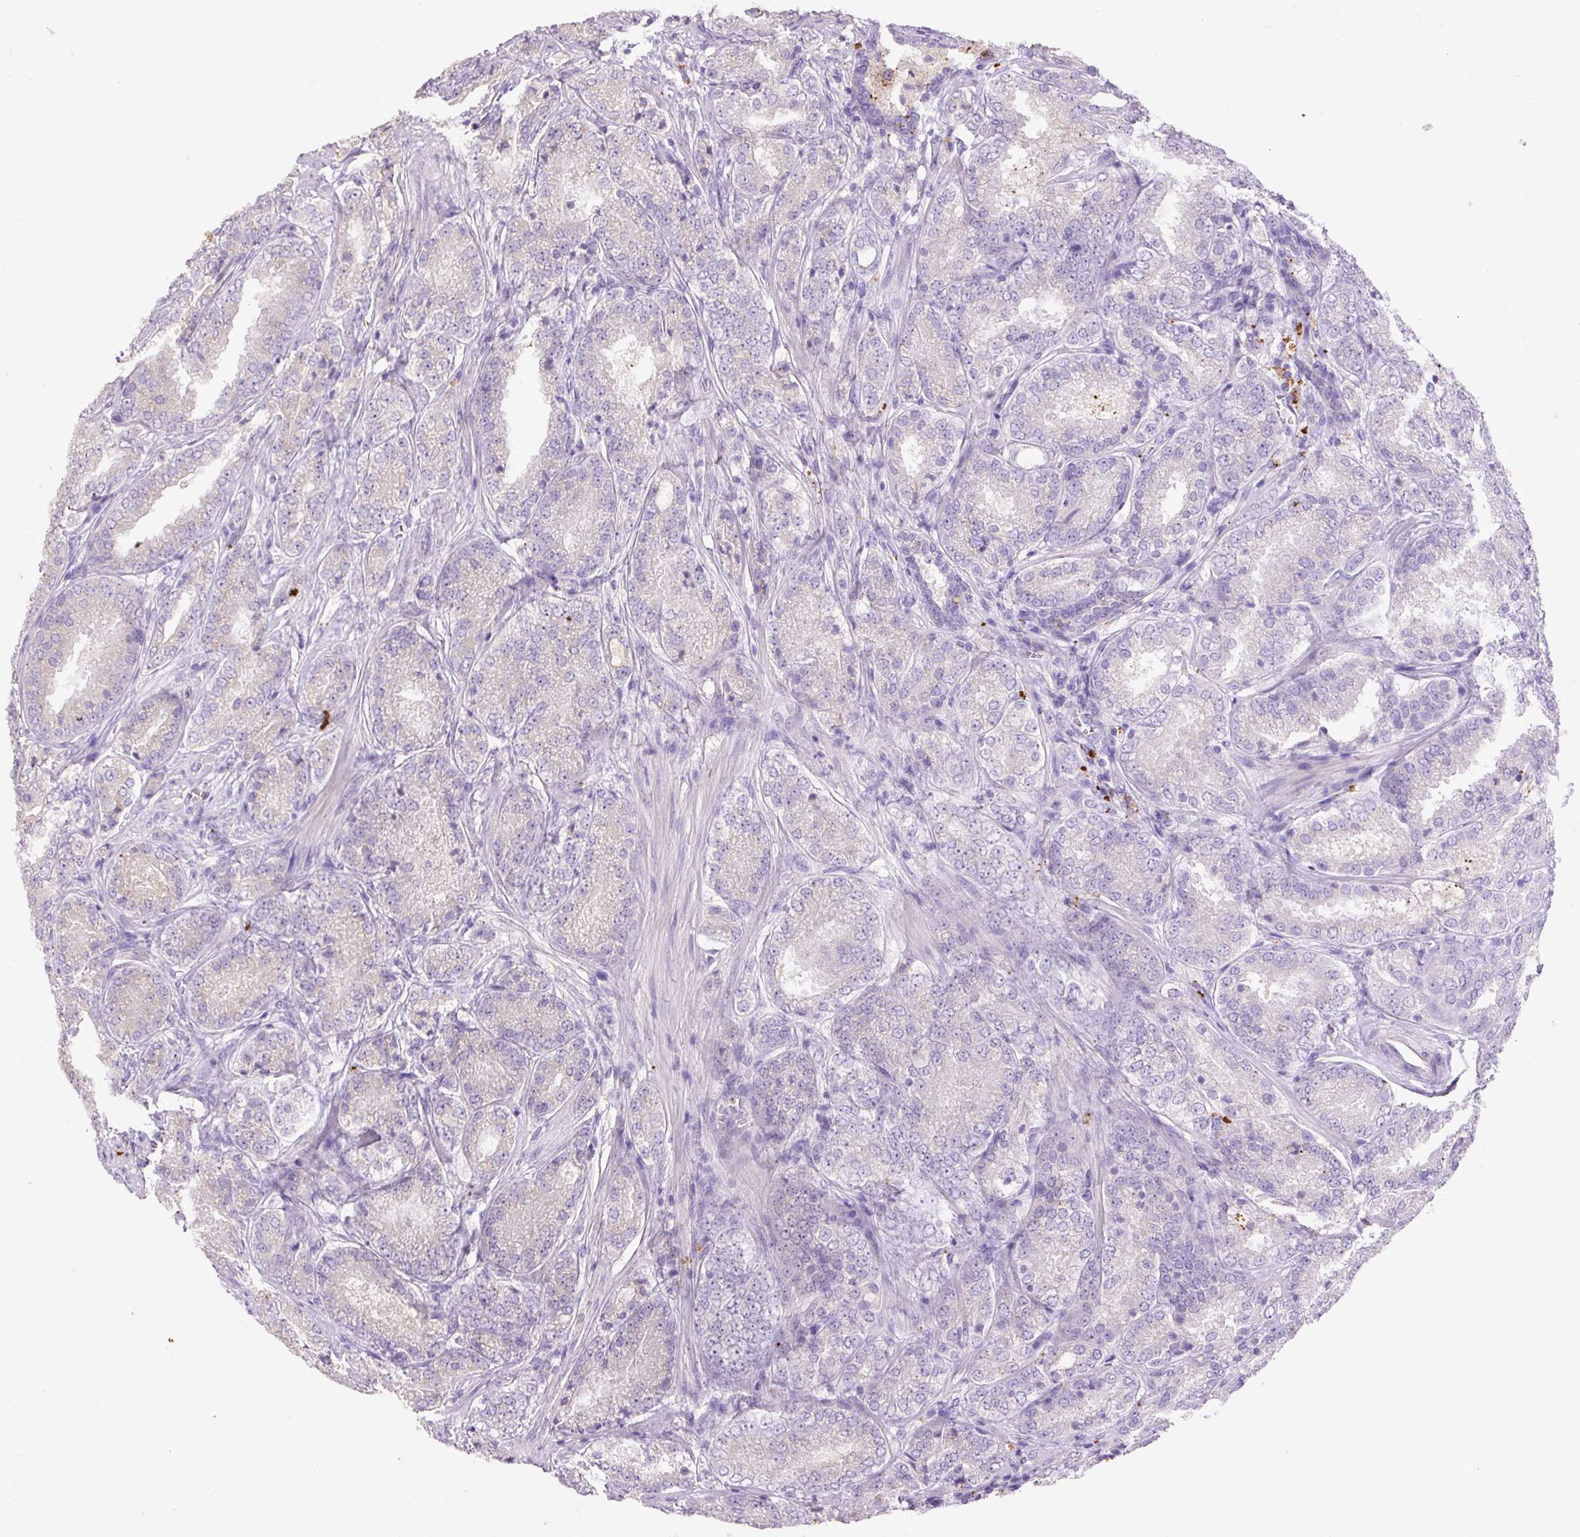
{"staining": {"intensity": "negative", "quantity": "none", "location": "none"}, "tissue": "prostate cancer", "cell_type": "Tumor cells", "image_type": "cancer", "snomed": [{"axis": "morphology", "description": "Adenocarcinoma, High grade"}, {"axis": "topography", "description": "Prostate"}], "caption": "IHC image of neoplastic tissue: human prostate cancer (adenocarcinoma (high-grade)) stained with DAB exhibits no significant protein positivity in tumor cells. (Brightfield microscopy of DAB immunohistochemistry at high magnification).", "gene": "LRTM2", "patient": {"sex": "male", "age": 63}}